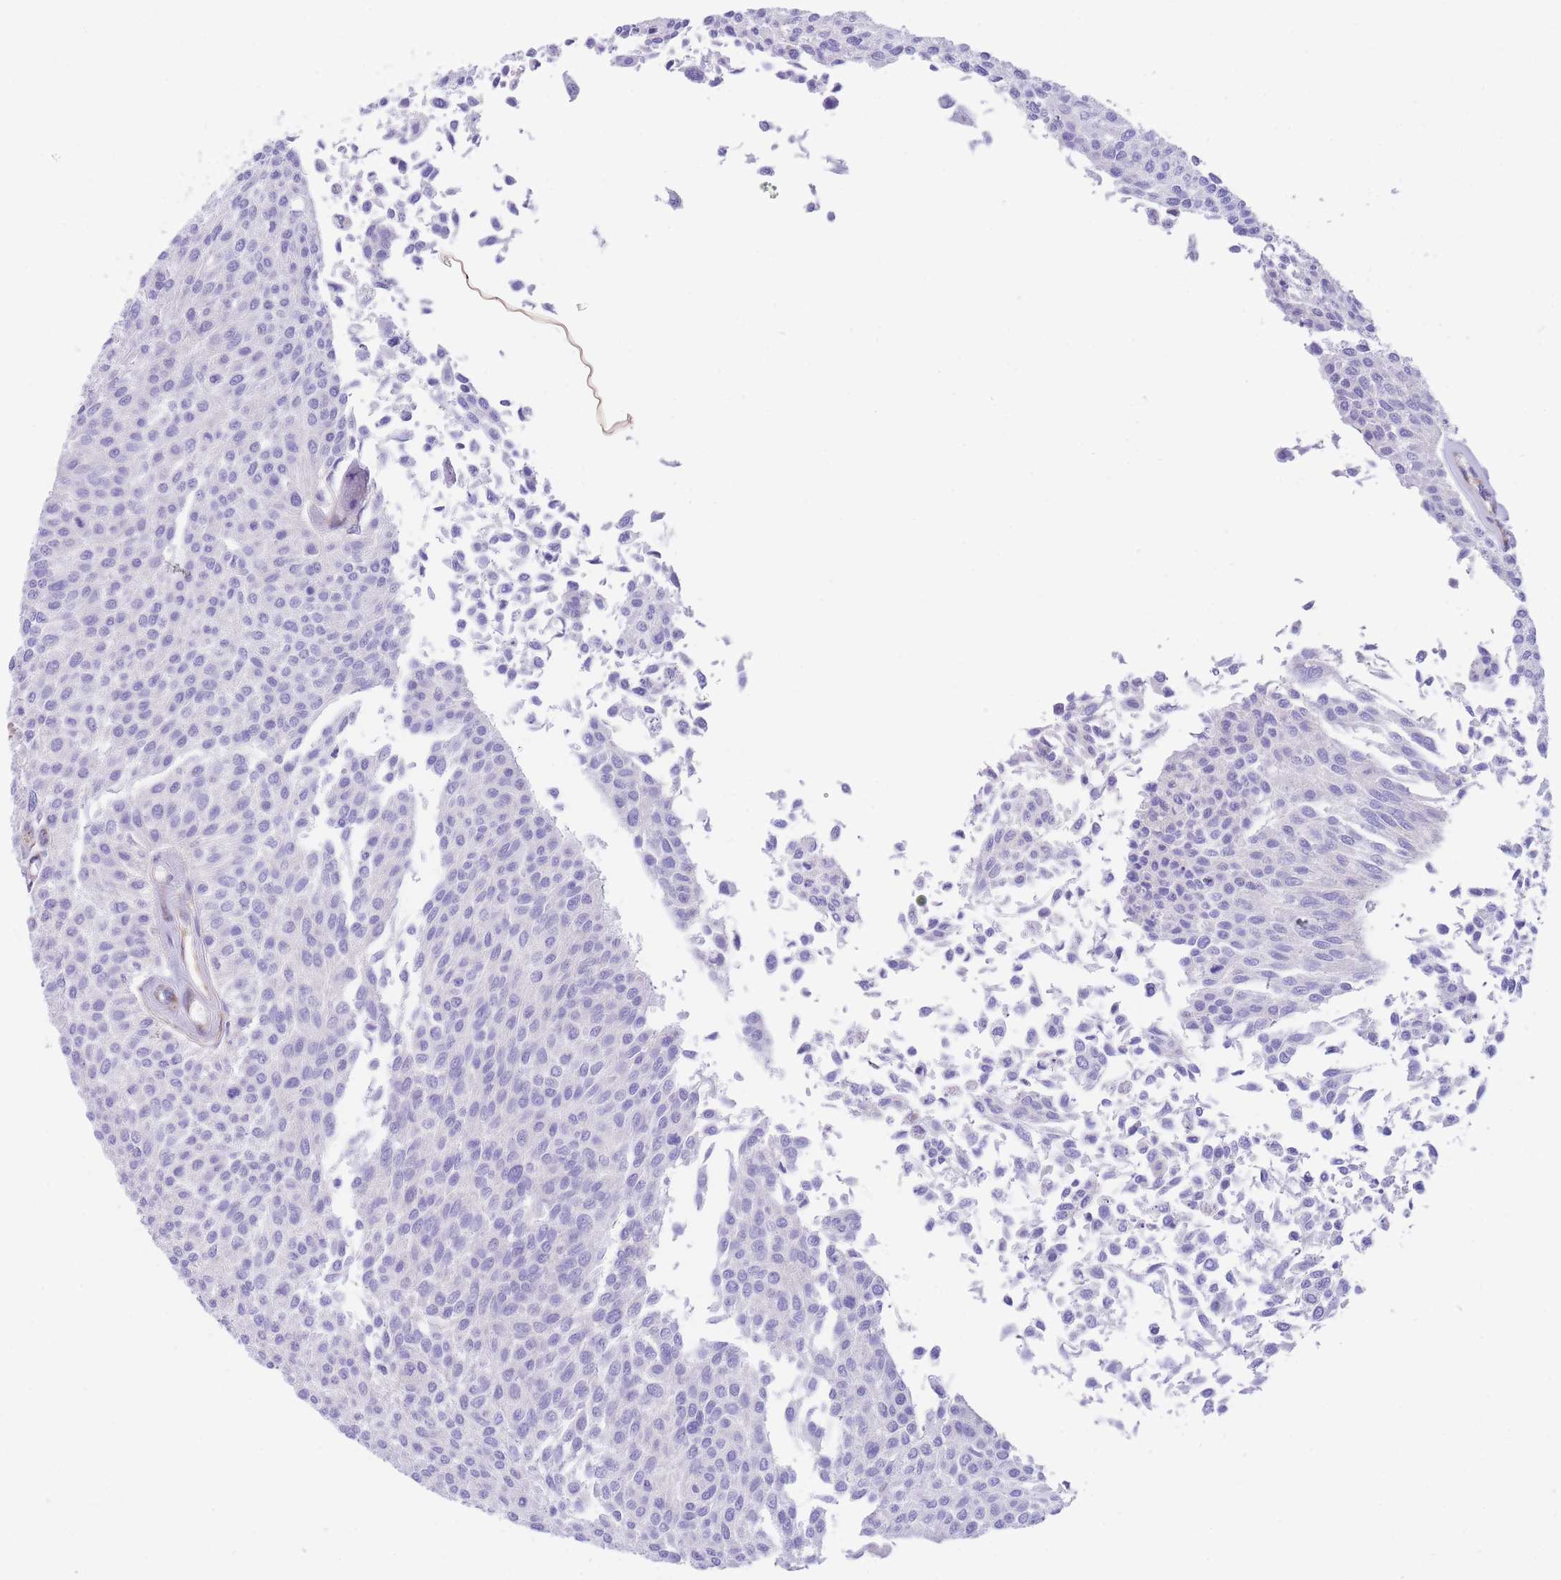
{"staining": {"intensity": "negative", "quantity": "none", "location": "none"}, "tissue": "urothelial cancer", "cell_type": "Tumor cells", "image_type": "cancer", "snomed": [{"axis": "morphology", "description": "Urothelial carcinoma, NOS"}, {"axis": "topography", "description": "Urinary bladder"}], "caption": "A micrograph of transitional cell carcinoma stained for a protein reveals no brown staining in tumor cells.", "gene": "DET1", "patient": {"sex": "male", "age": 55}}